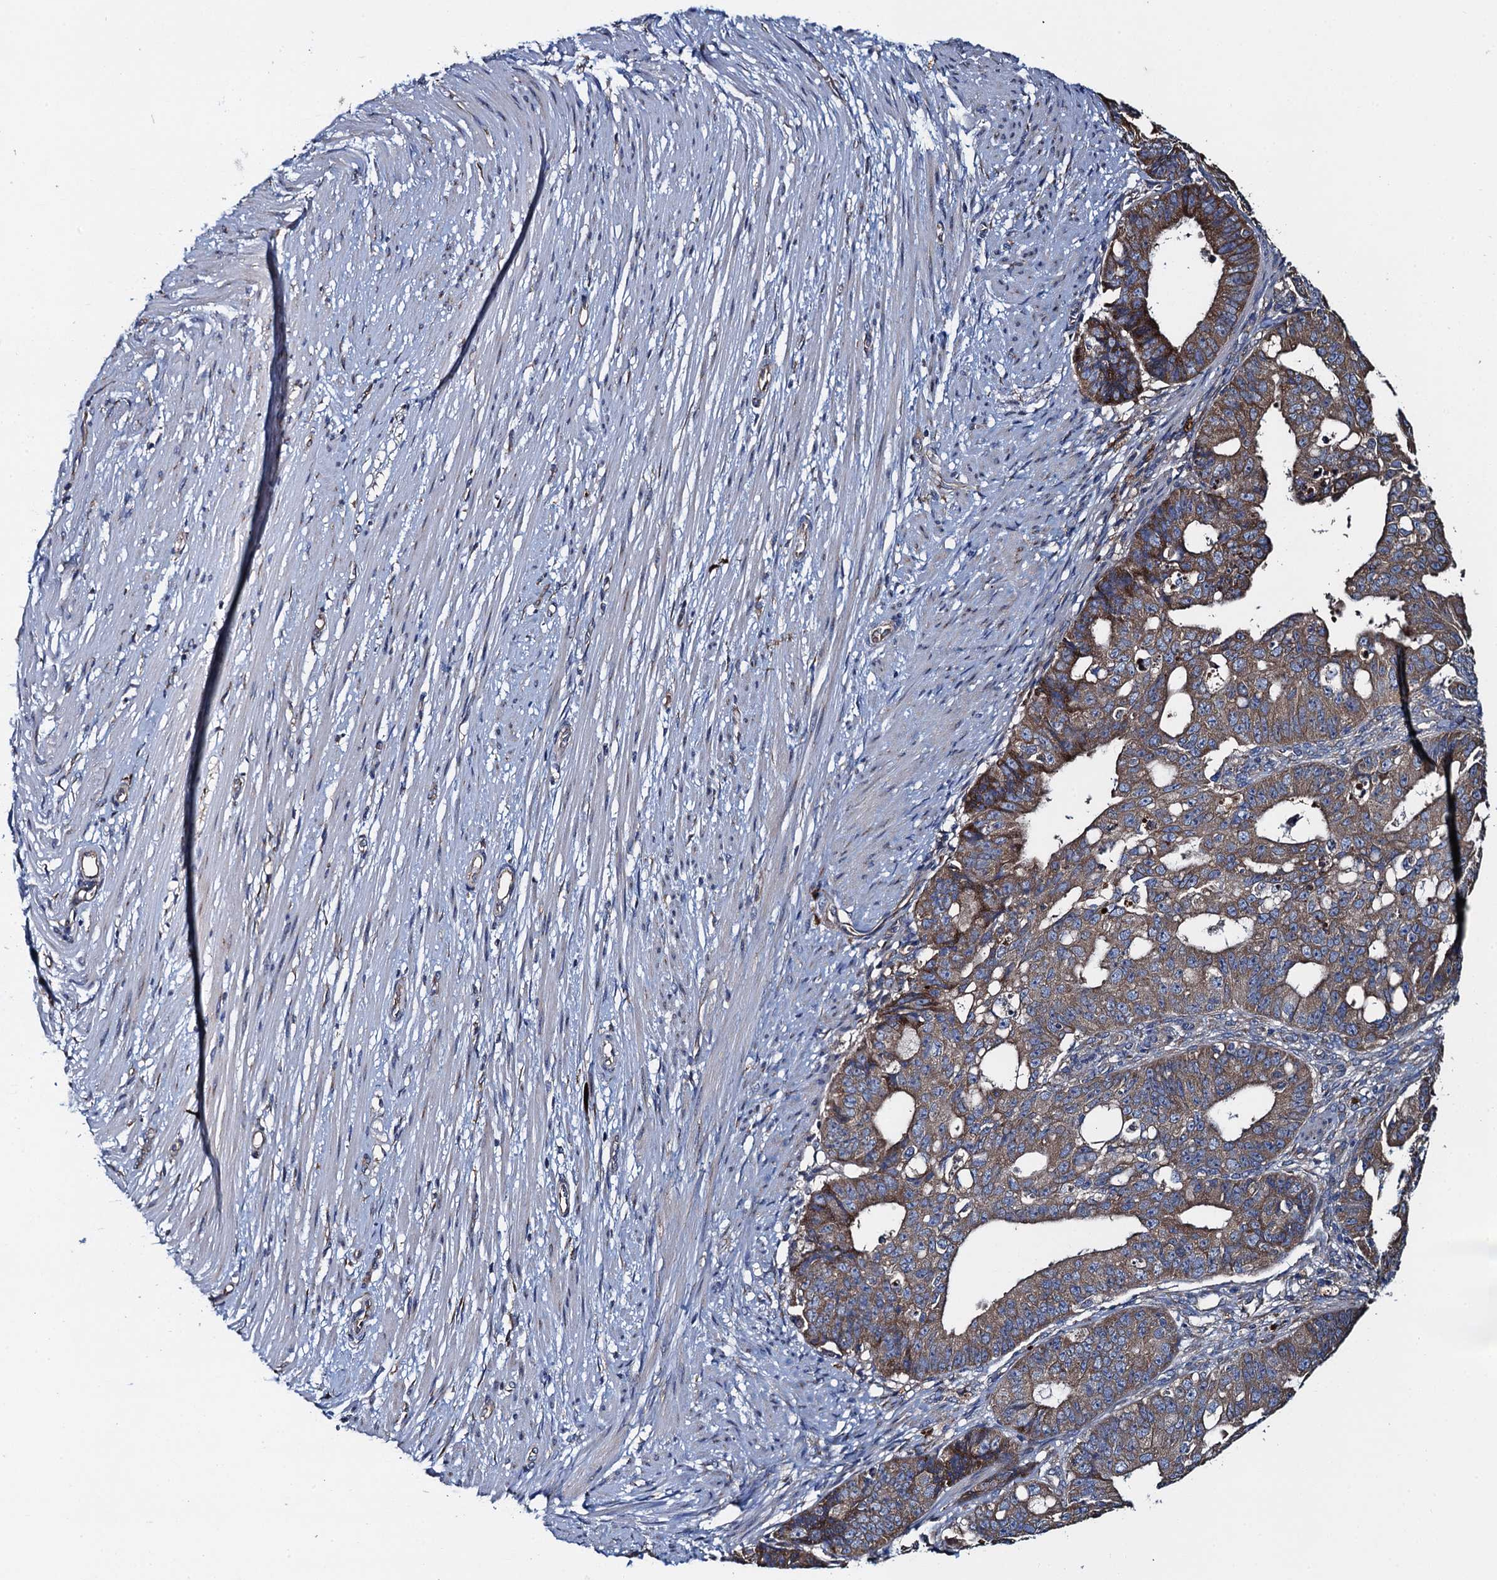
{"staining": {"intensity": "moderate", "quantity": ">75%", "location": "cytoplasmic/membranous"}, "tissue": "ovarian cancer", "cell_type": "Tumor cells", "image_type": "cancer", "snomed": [{"axis": "morphology", "description": "Carcinoma, endometroid"}, {"axis": "topography", "description": "Appendix"}, {"axis": "topography", "description": "Ovary"}], "caption": "Tumor cells reveal moderate cytoplasmic/membranous positivity in about >75% of cells in ovarian cancer (endometroid carcinoma). (DAB (3,3'-diaminobenzidine) = brown stain, brightfield microscopy at high magnification).", "gene": "ADCY9", "patient": {"sex": "female", "age": 42}}